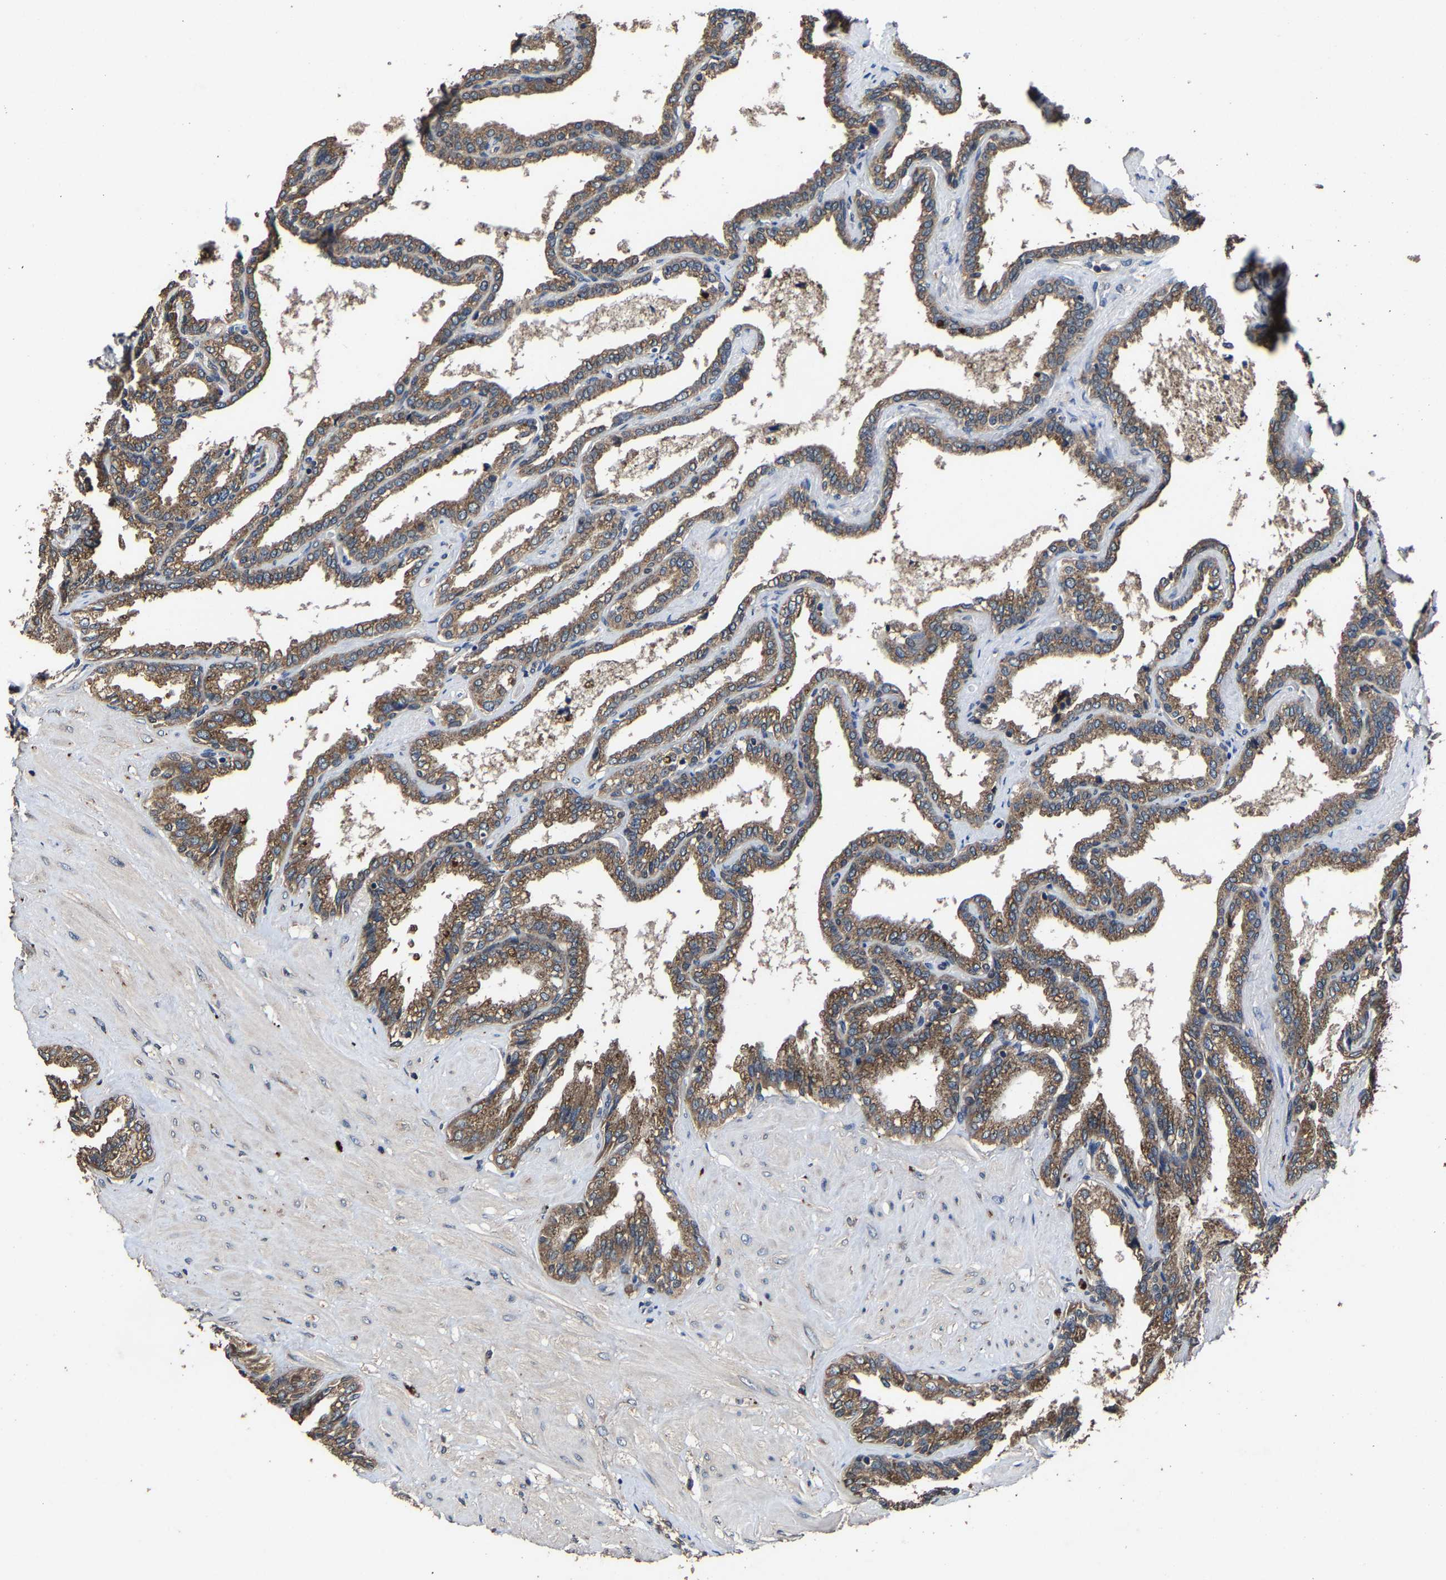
{"staining": {"intensity": "moderate", "quantity": ">75%", "location": "cytoplasmic/membranous"}, "tissue": "seminal vesicle", "cell_type": "Glandular cells", "image_type": "normal", "snomed": [{"axis": "morphology", "description": "Normal tissue, NOS"}, {"axis": "topography", "description": "Seminal veicle"}], "caption": "Immunohistochemistry (IHC) (DAB (3,3'-diaminobenzidine)) staining of unremarkable seminal vesicle exhibits moderate cytoplasmic/membranous protein positivity in about >75% of glandular cells.", "gene": "EBAG9", "patient": {"sex": "male", "age": 46}}